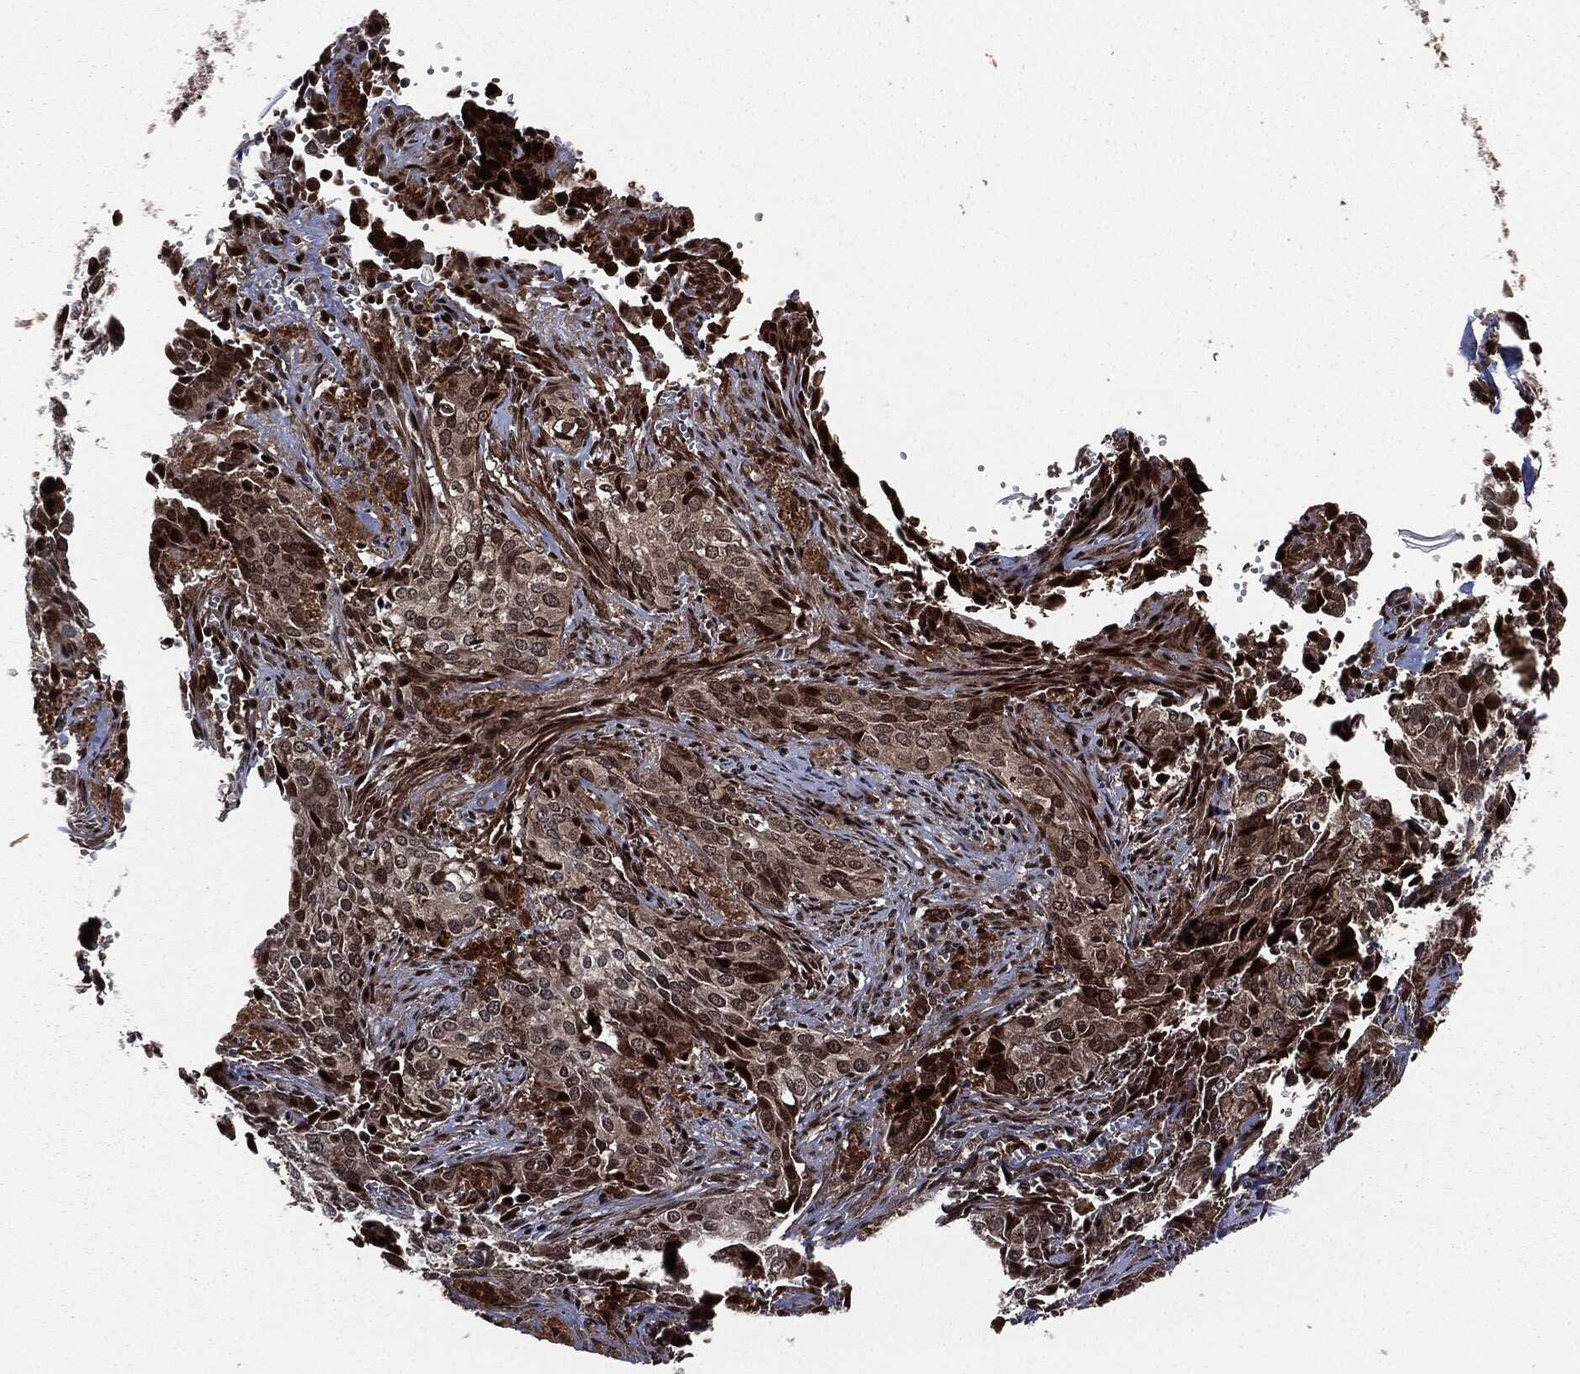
{"staining": {"intensity": "strong", "quantity": "<25%", "location": "cytoplasmic/membranous,nuclear"}, "tissue": "cervical cancer", "cell_type": "Tumor cells", "image_type": "cancer", "snomed": [{"axis": "morphology", "description": "Squamous cell carcinoma, NOS"}, {"axis": "topography", "description": "Cervix"}], "caption": "Protein expression analysis of human cervical cancer reveals strong cytoplasmic/membranous and nuclear positivity in about <25% of tumor cells. The staining was performed using DAB, with brown indicating positive protein expression. Nuclei are stained blue with hematoxylin.", "gene": "SMAD4", "patient": {"sex": "female", "age": 29}}